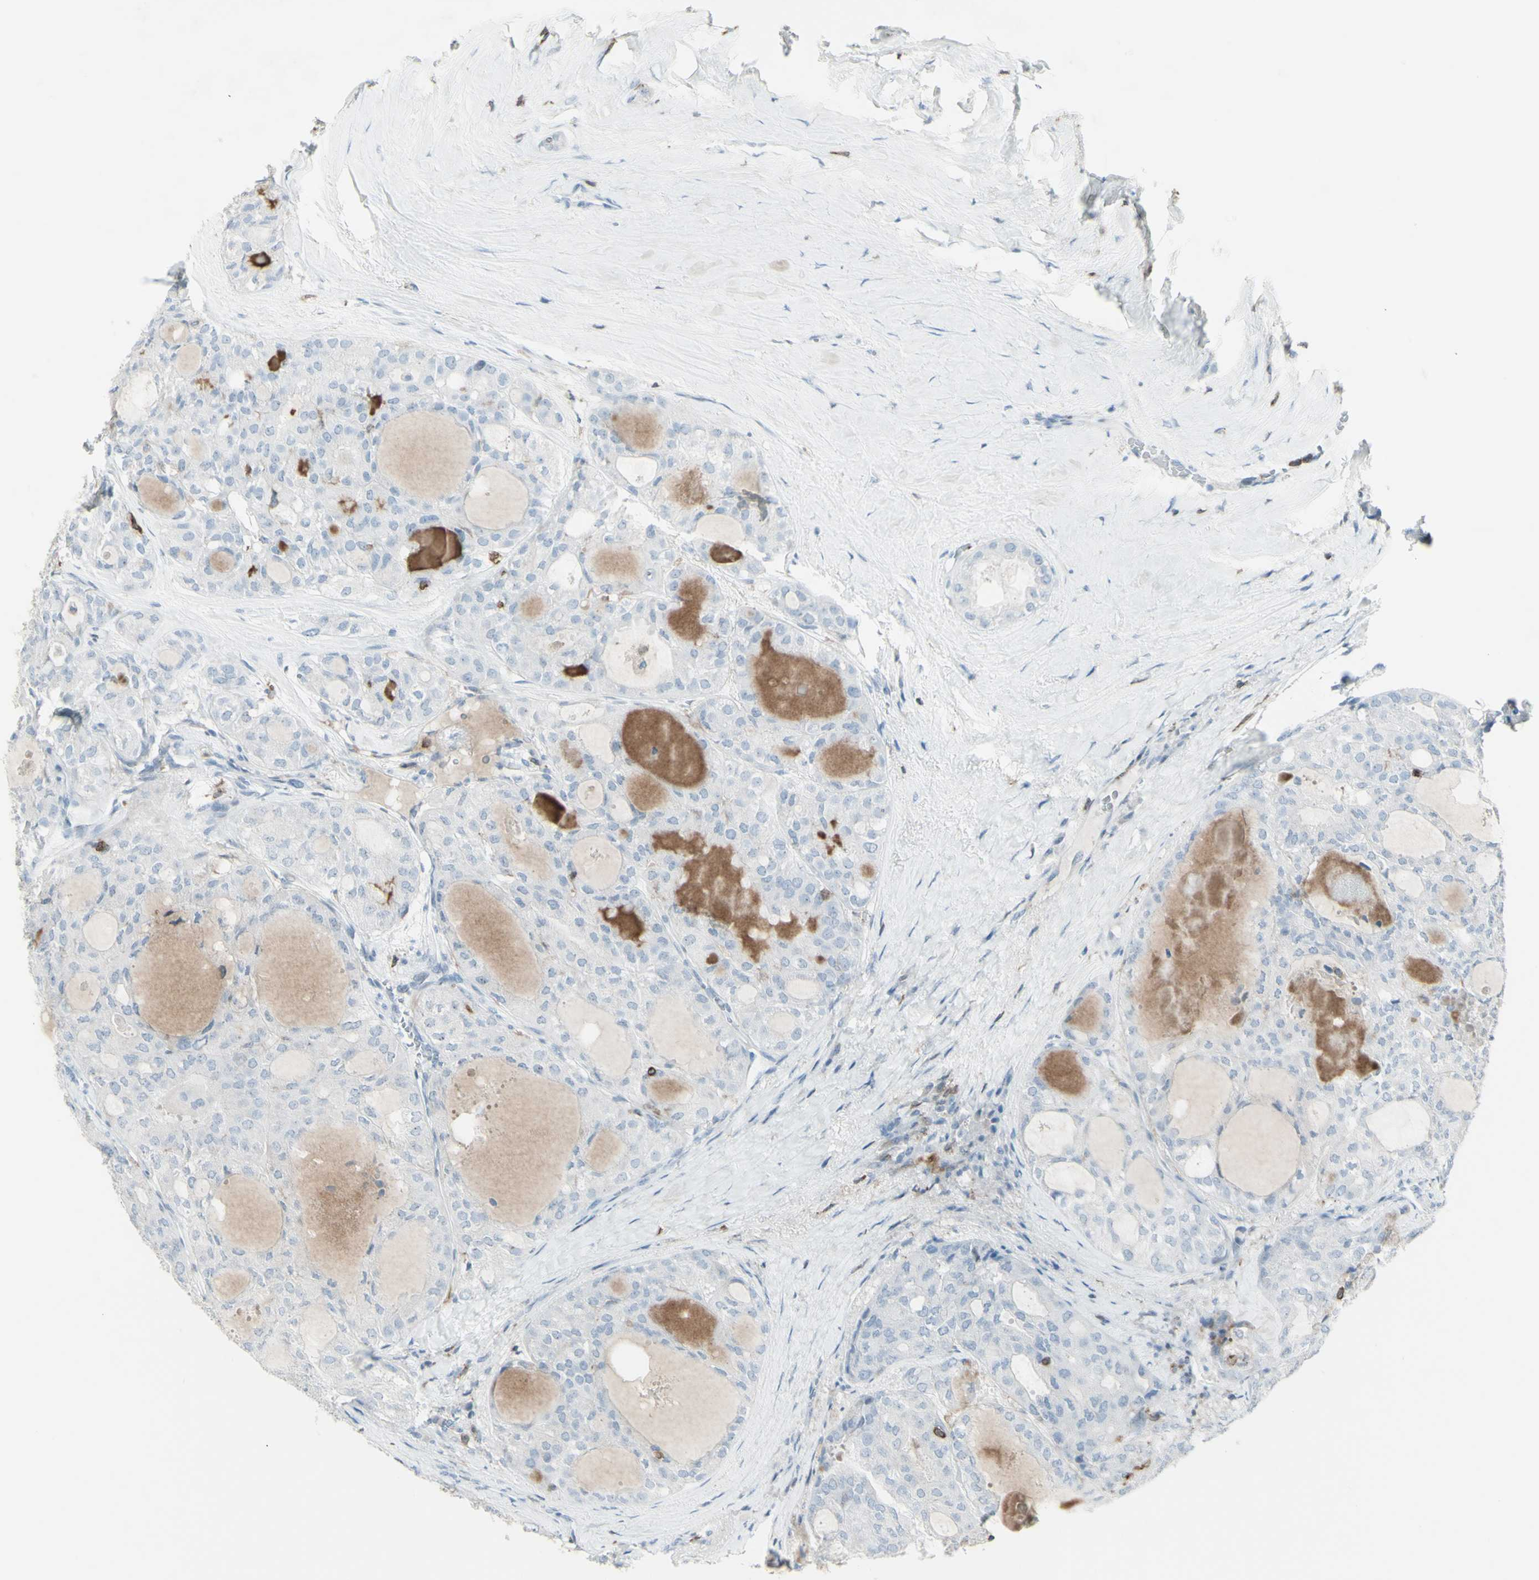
{"staining": {"intensity": "negative", "quantity": "none", "location": "none"}, "tissue": "thyroid cancer", "cell_type": "Tumor cells", "image_type": "cancer", "snomed": [{"axis": "morphology", "description": "Follicular adenoma carcinoma, NOS"}, {"axis": "topography", "description": "Thyroid gland"}], "caption": "This image is of follicular adenoma carcinoma (thyroid) stained with IHC to label a protein in brown with the nuclei are counter-stained blue. There is no staining in tumor cells. (IHC, brightfield microscopy, high magnification).", "gene": "NRG1", "patient": {"sex": "male", "age": 75}}